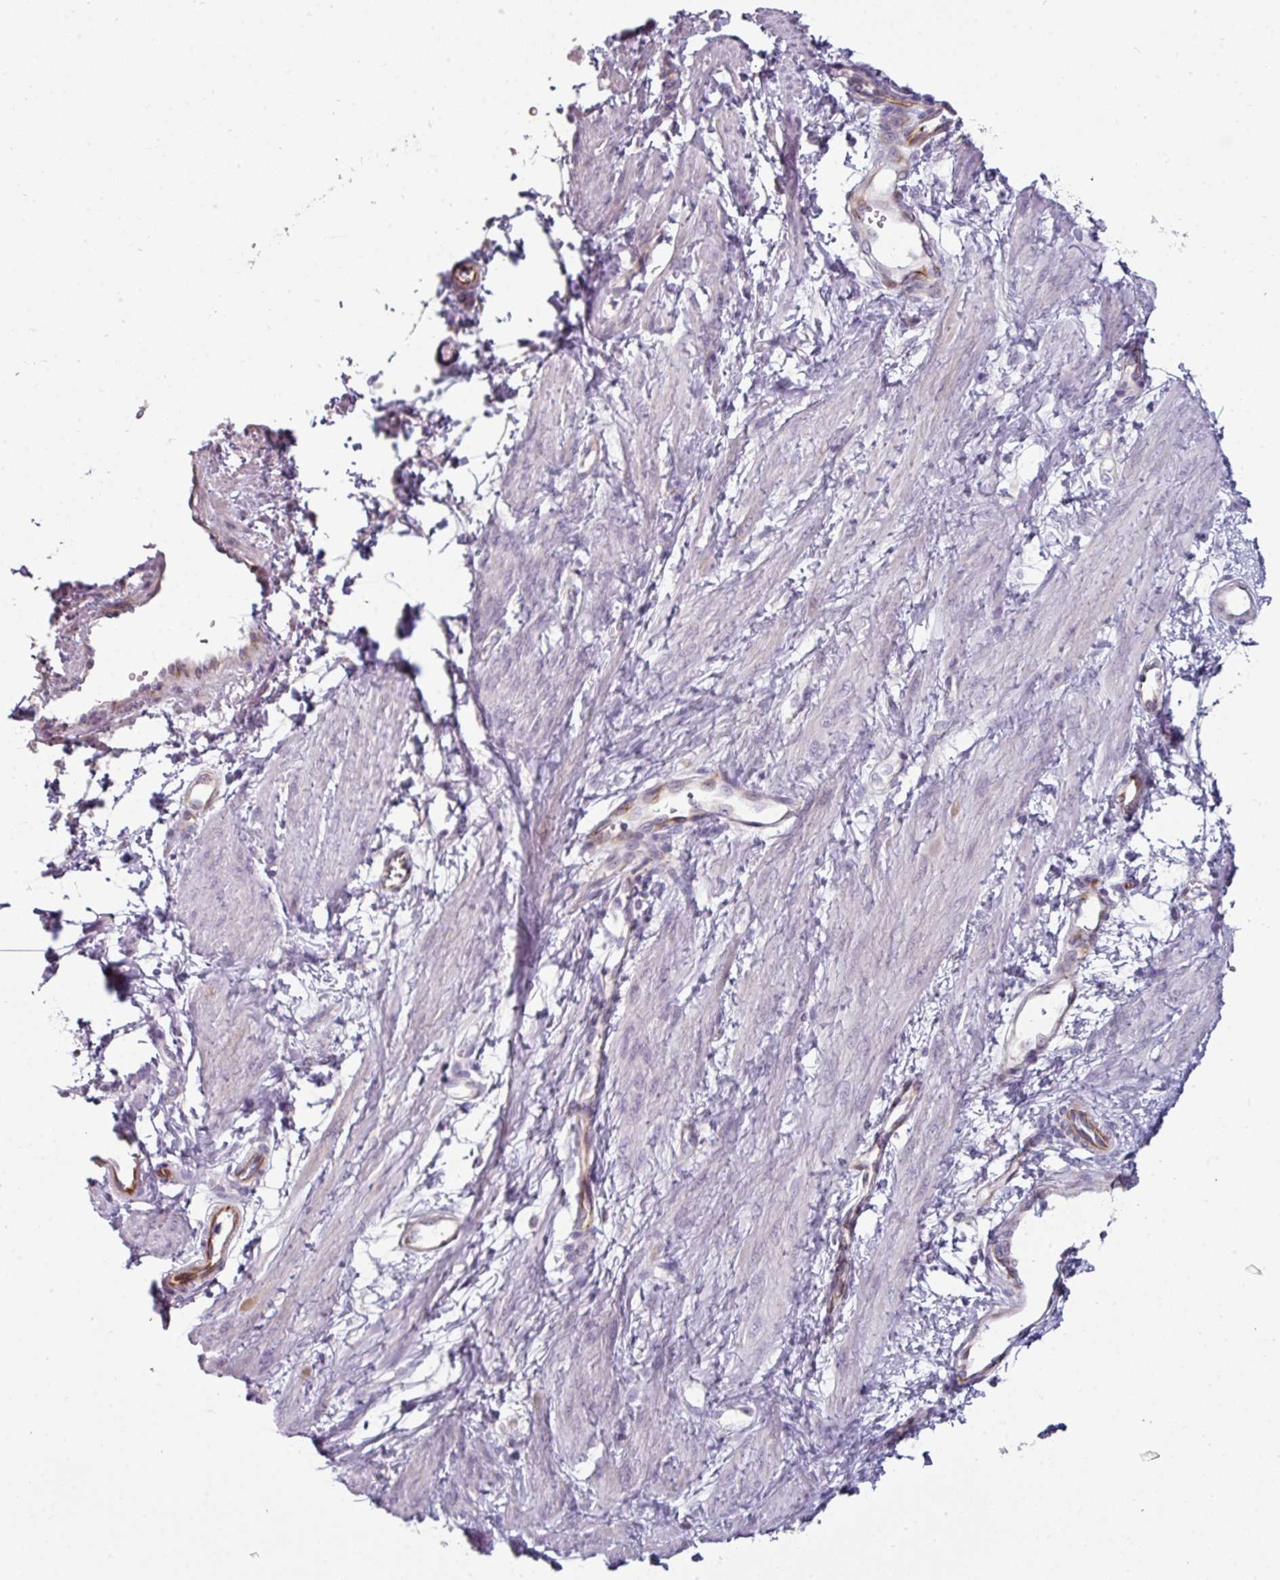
{"staining": {"intensity": "negative", "quantity": "none", "location": "none"}, "tissue": "smooth muscle", "cell_type": "Smooth muscle cells", "image_type": "normal", "snomed": [{"axis": "morphology", "description": "Normal tissue, NOS"}, {"axis": "topography", "description": "Smooth muscle"}, {"axis": "topography", "description": "Uterus"}], "caption": "The micrograph exhibits no significant staining in smooth muscle cells of smooth muscle.", "gene": "EYA3", "patient": {"sex": "female", "age": 39}}